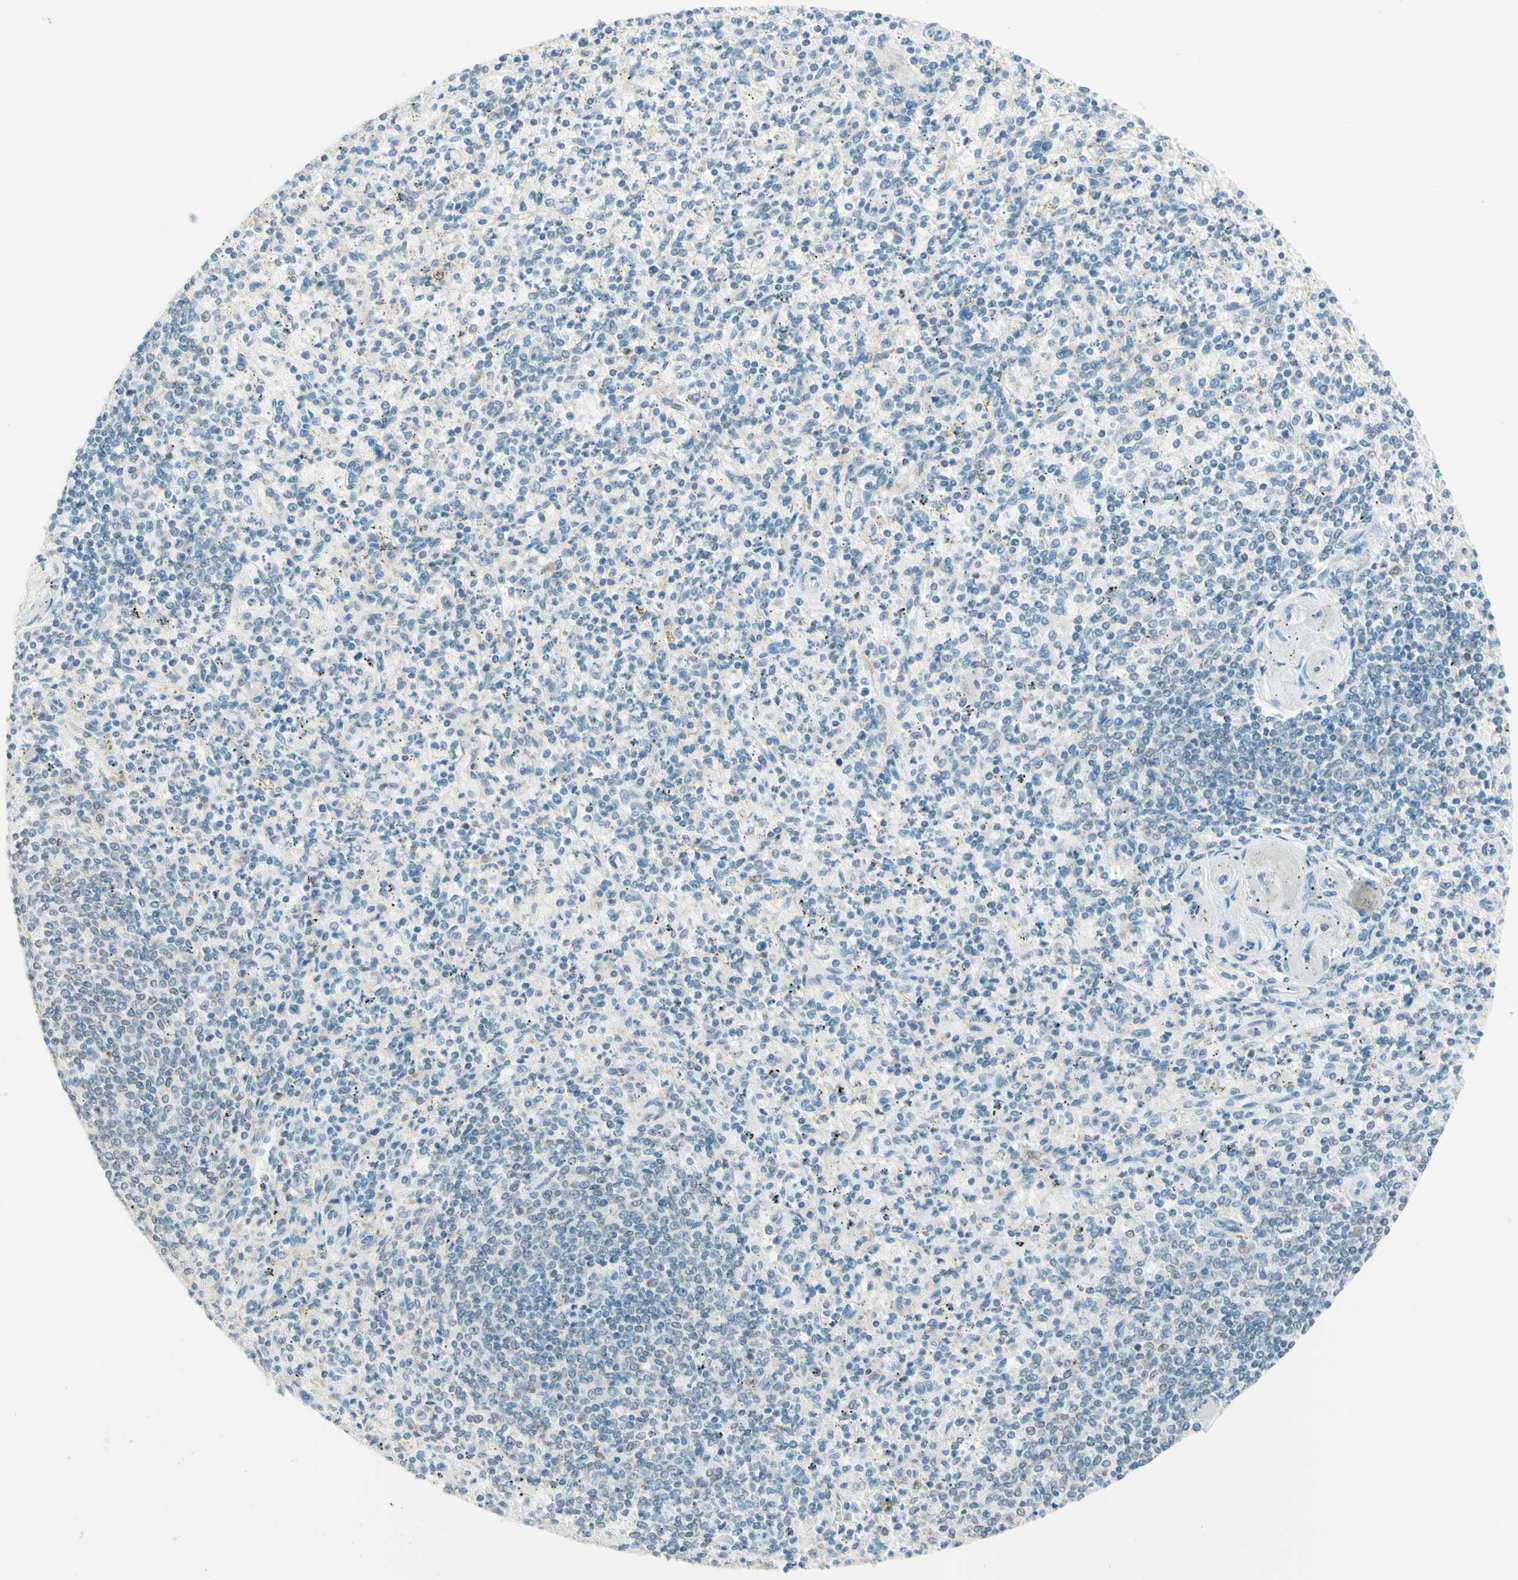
{"staining": {"intensity": "negative", "quantity": "none", "location": "none"}, "tissue": "spleen", "cell_type": "Cells in red pulp", "image_type": "normal", "snomed": [{"axis": "morphology", "description": "Normal tissue, NOS"}, {"axis": "topography", "description": "Spleen"}], "caption": "Immunohistochemical staining of unremarkable spleen reveals no significant expression in cells in red pulp.", "gene": "JPH1", "patient": {"sex": "male", "age": 72}}